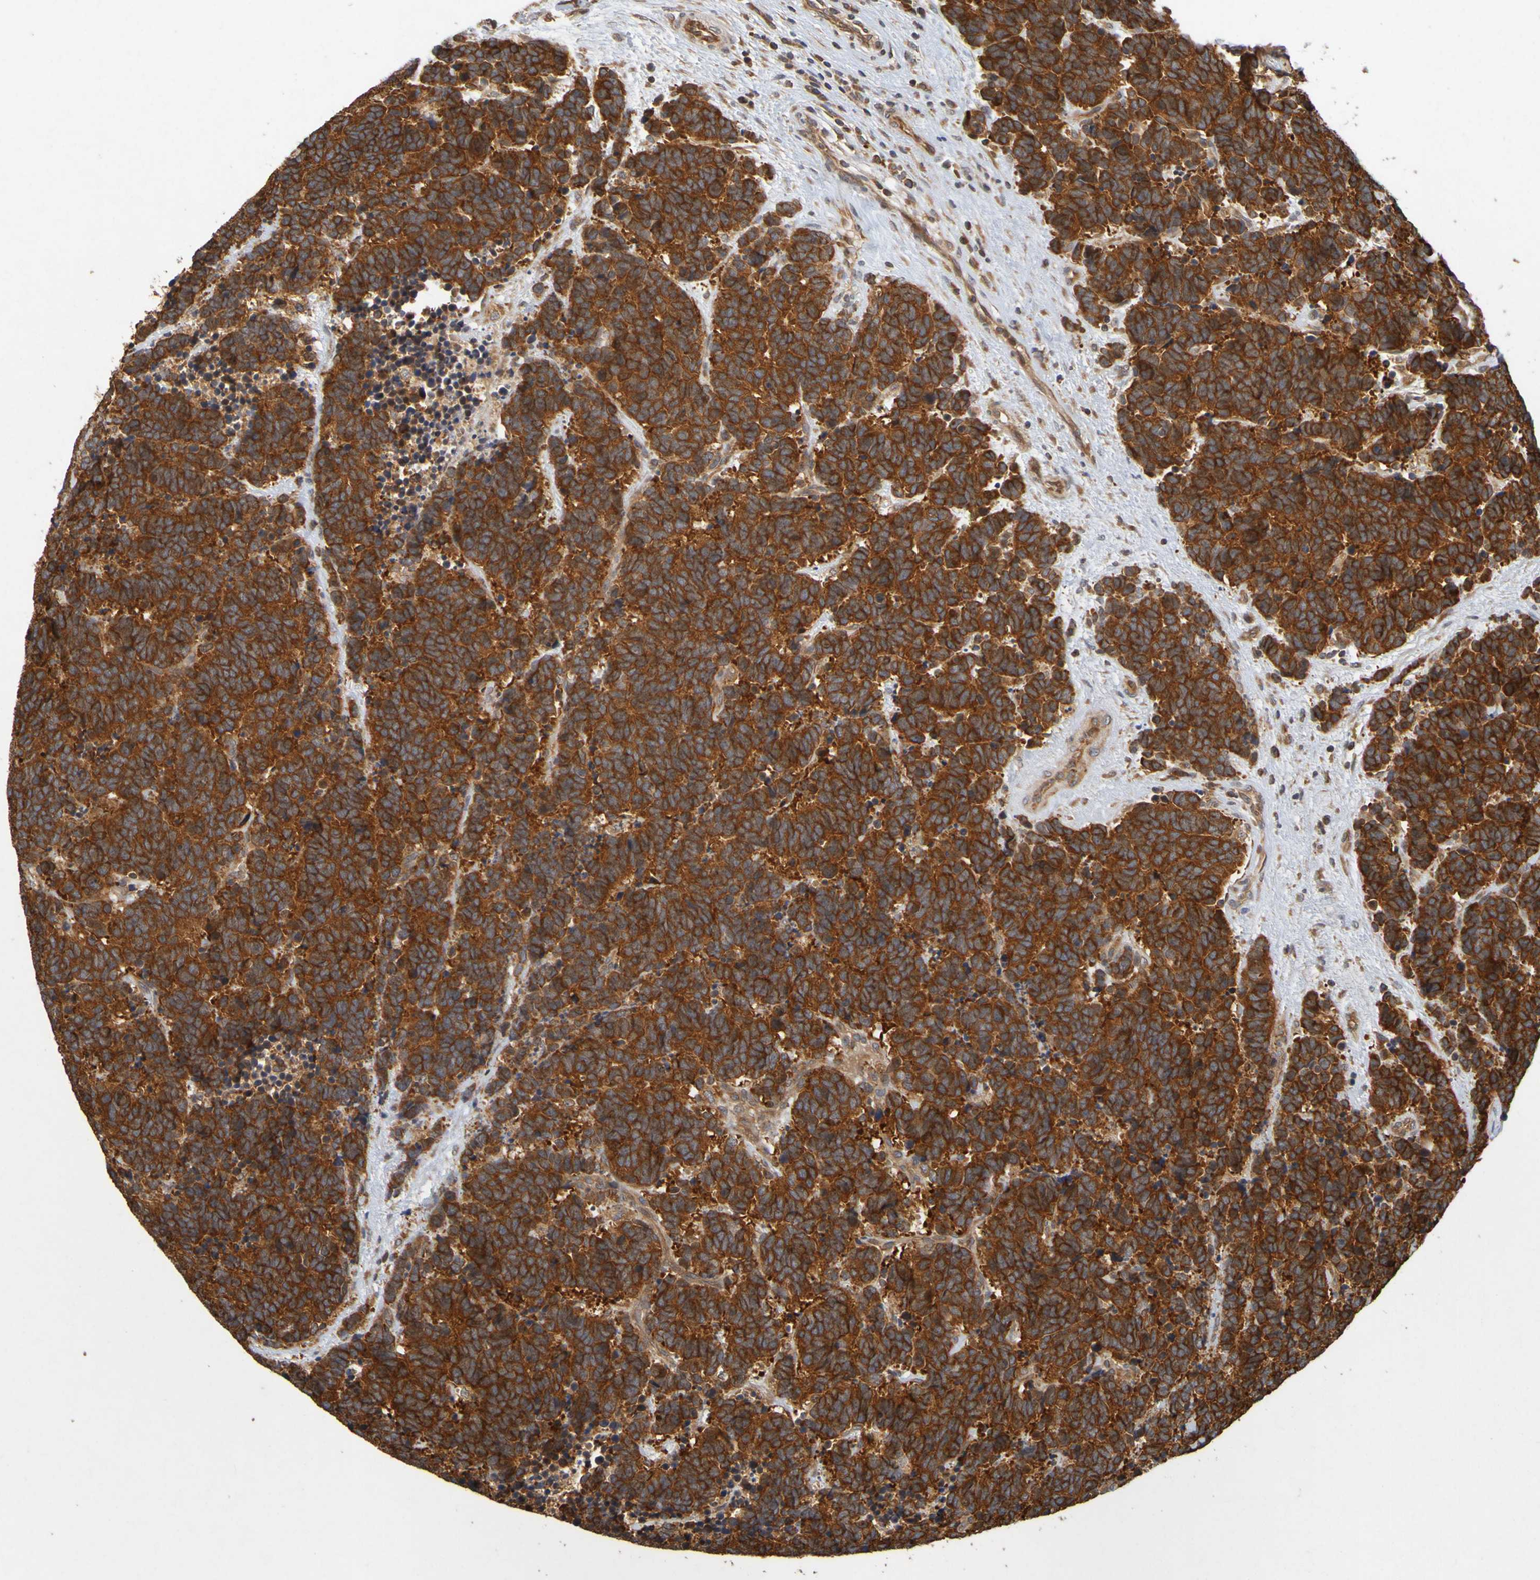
{"staining": {"intensity": "strong", "quantity": ">75%", "location": "cytoplasmic/membranous"}, "tissue": "carcinoid", "cell_type": "Tumor cells", "image_type": "cancer", "snomed": [{"axis": "morphology", "description": "Carcinoma, NOS"}, {"axis": "morphology", "description": "Carcinoid, malignant, NOS"}, {"axis": "topography", "description": "Urinary bladder"}], "caption": "Tumor cells reveal strong cytoplasmic/membranous positivity in about >75% of cells in carcinoid.", "gene": "OCRL", "patient": {"sex": "male", "age": 57}}